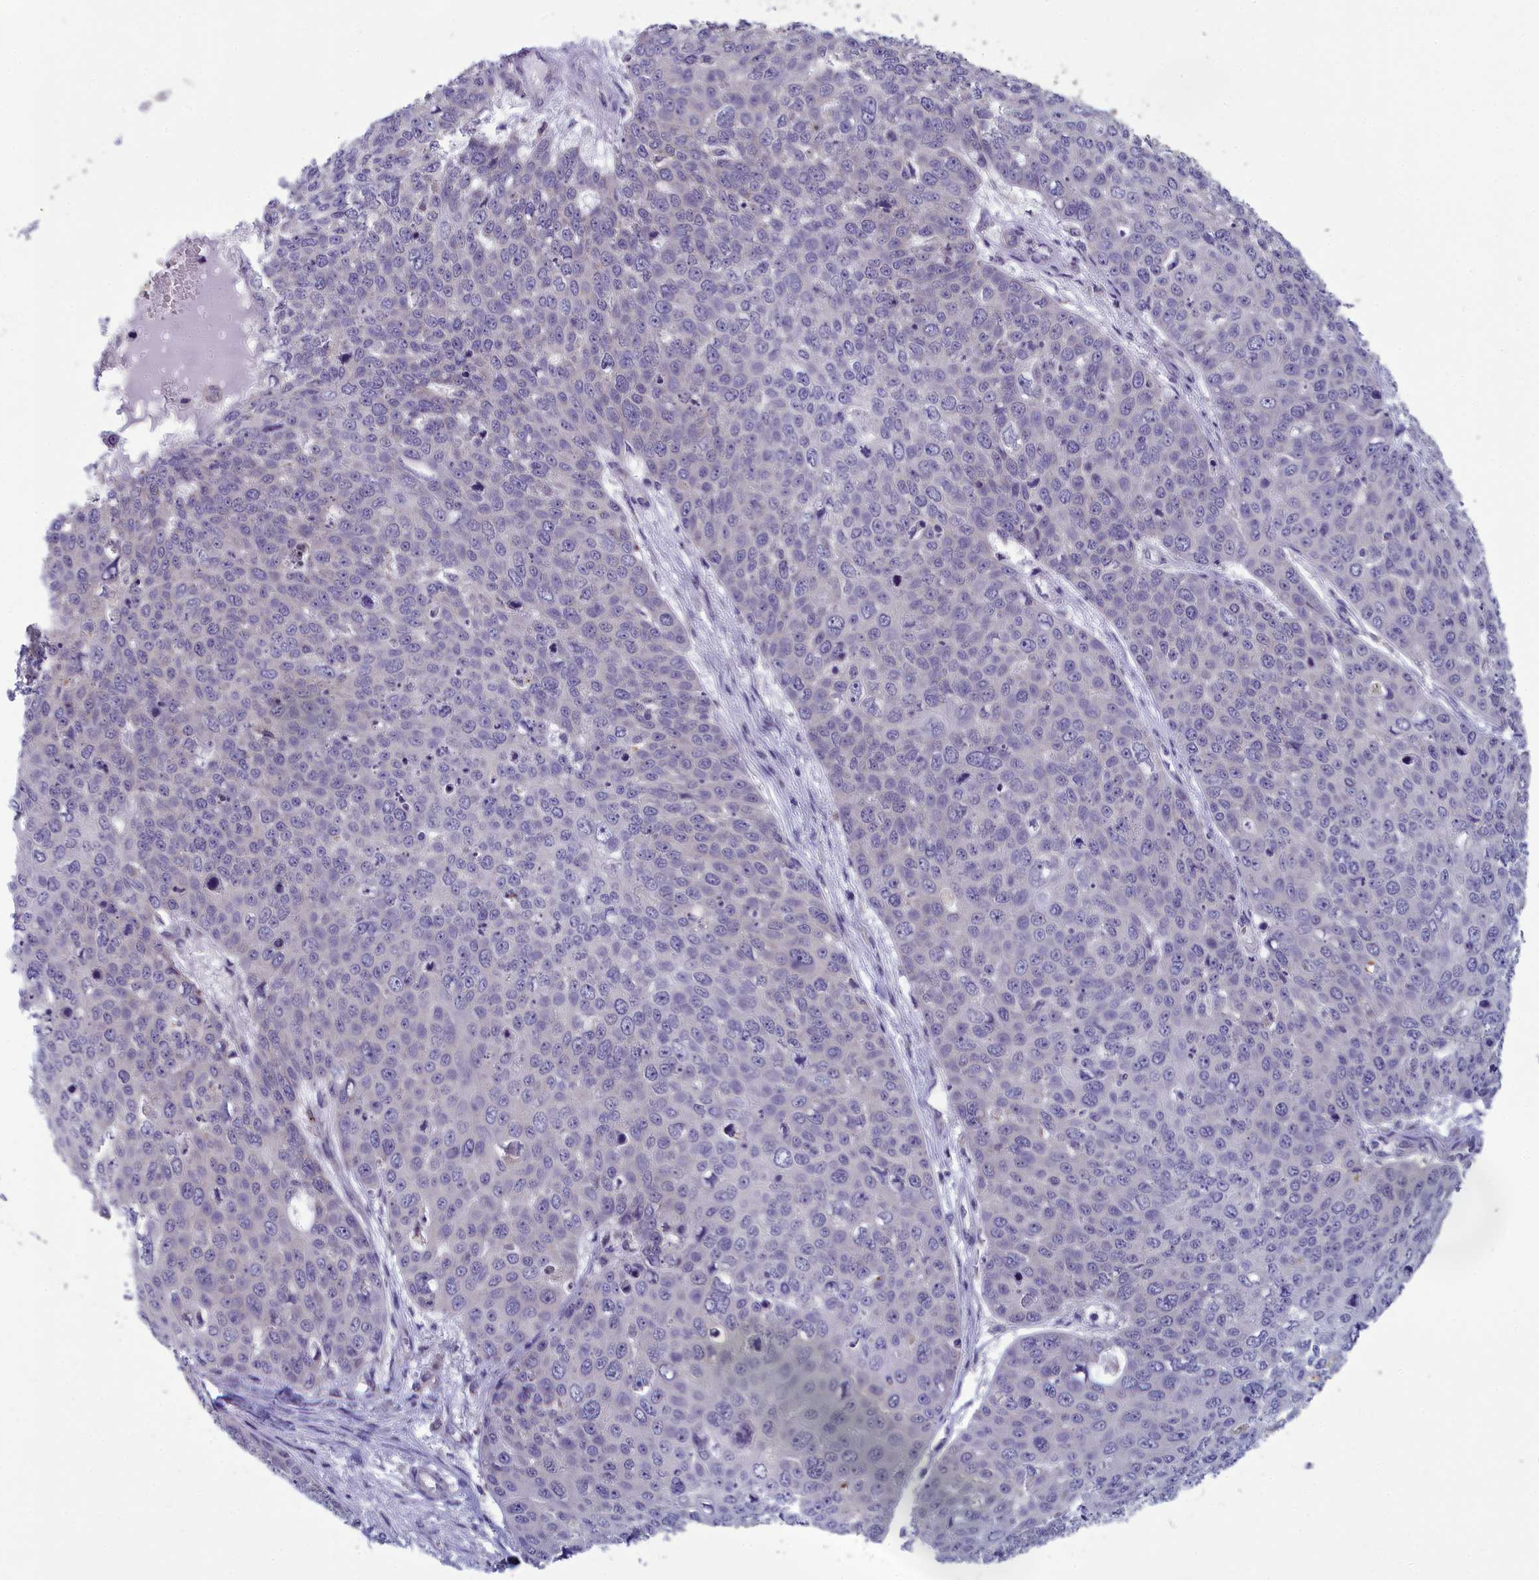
{"staining": {"intensity": "negative", "quantity": "none", "location": "none"}, "tissue": "skin cancer", "cell_type": "Tumor cells", "image_type": "cancer", "snomed": [{"axis": "morphology", "description": "Squamous cell carcinoma, NOS"}, {"axis": "topography", "description": "Skin"}], "caption": "Tumor cells are negative for protein expression in human skin cancer. (Brightfield microscopy of DAB IHC at high magnification).", "gene": "MRI1", "patient": {"sex": "male", "age": 71}}